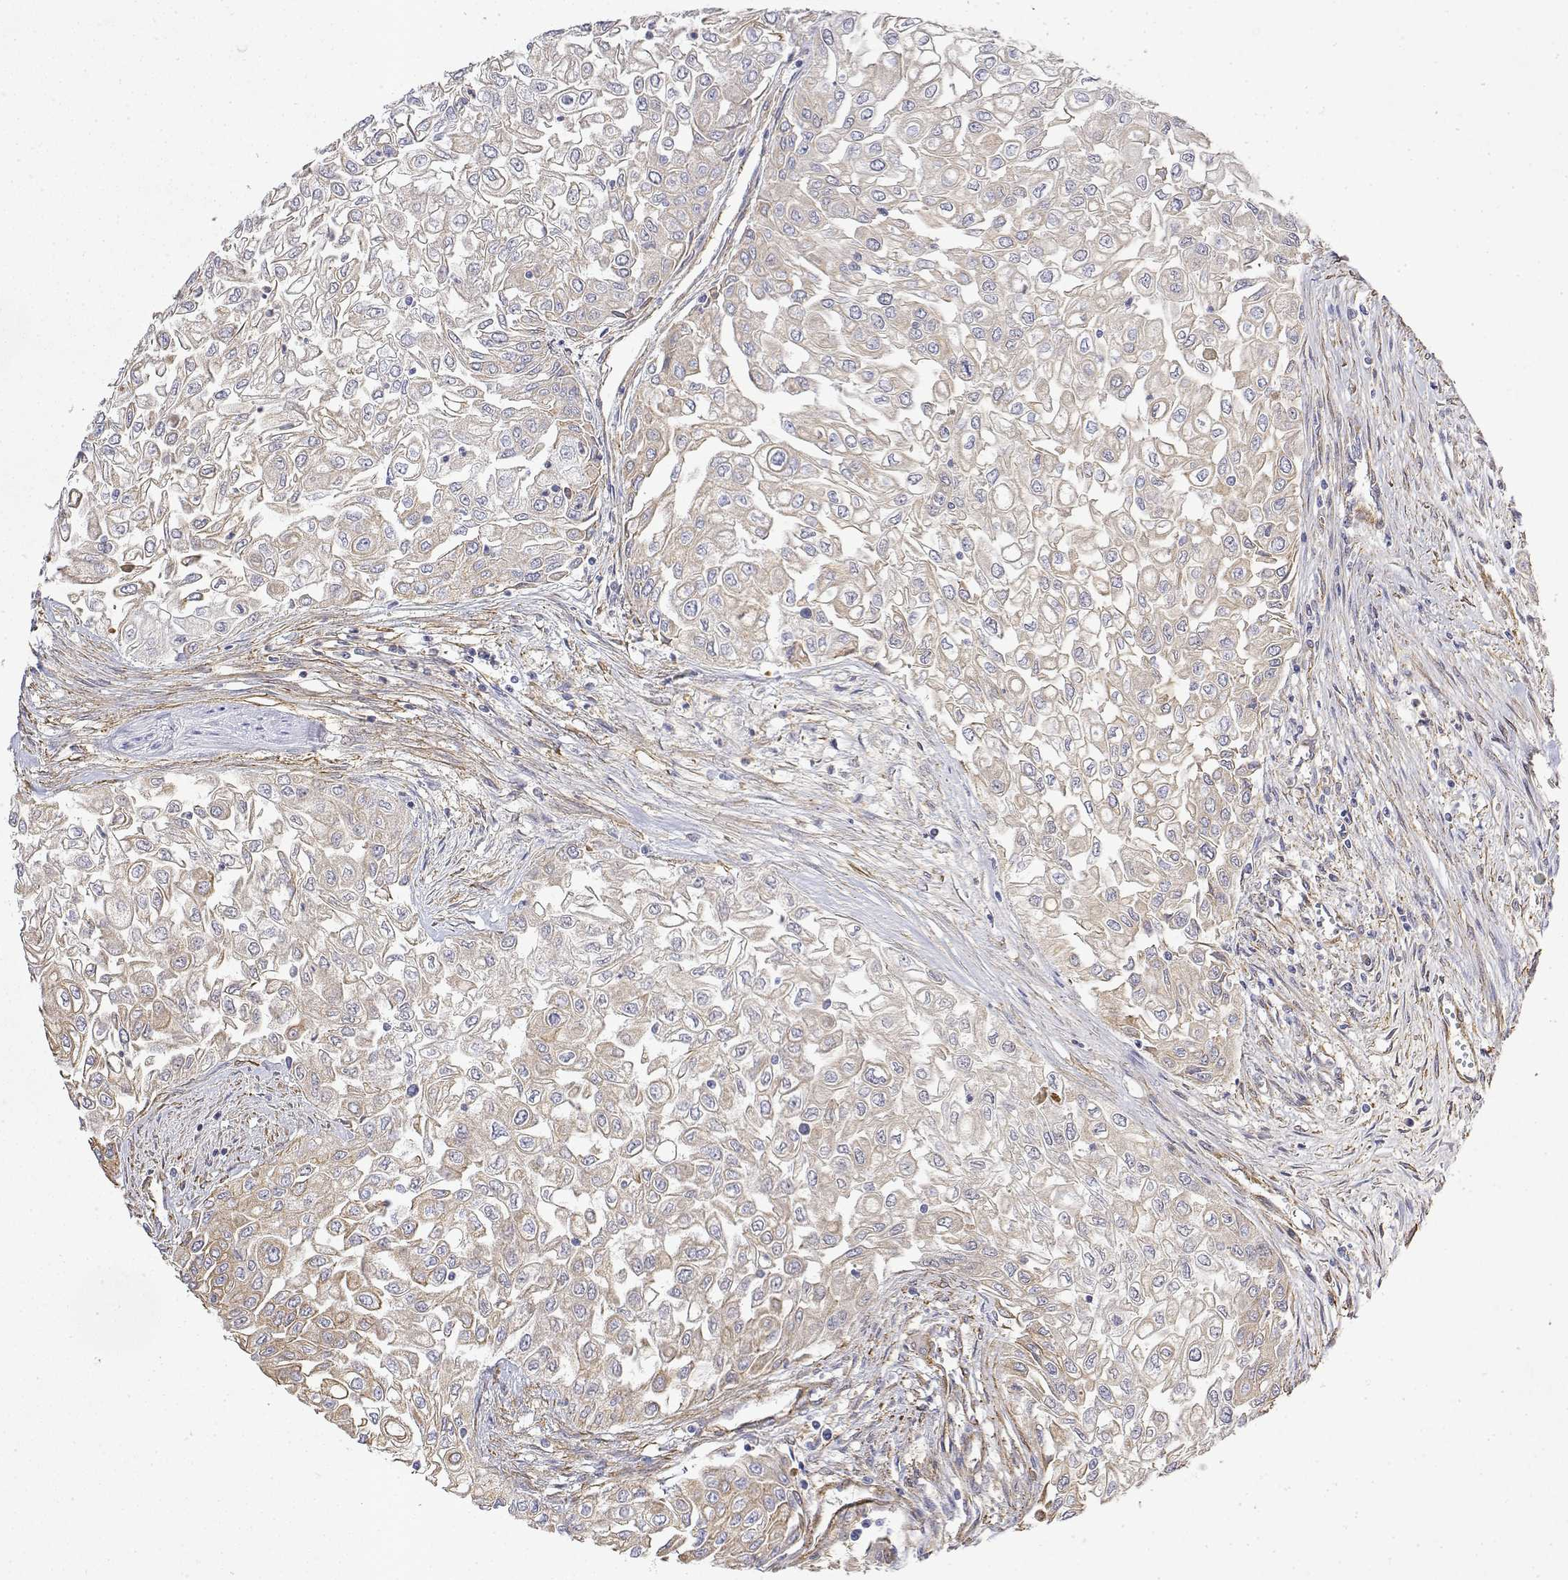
{"staining": {"intensity": "weak", "quantity": "<25%", "location": "cytoplasmic/membranous"}, "tissue": "urothelial cancer", "cell_type": "Tumor cells", "image_type": "cancer", "snomed": [{"axis": "morphology", "description": "Urothelial carcinoma, High grade"}, {"axis": "topography", "description": "Urinary bladder"}], "caption": "This is an immunohistochemistry (IHC) photomicrograph of urothelial carcinoma (high-grade). There is no staining in tumor cells.", "gene": "SOWAHD", "patient": {"sex": "male", "age": 62}}